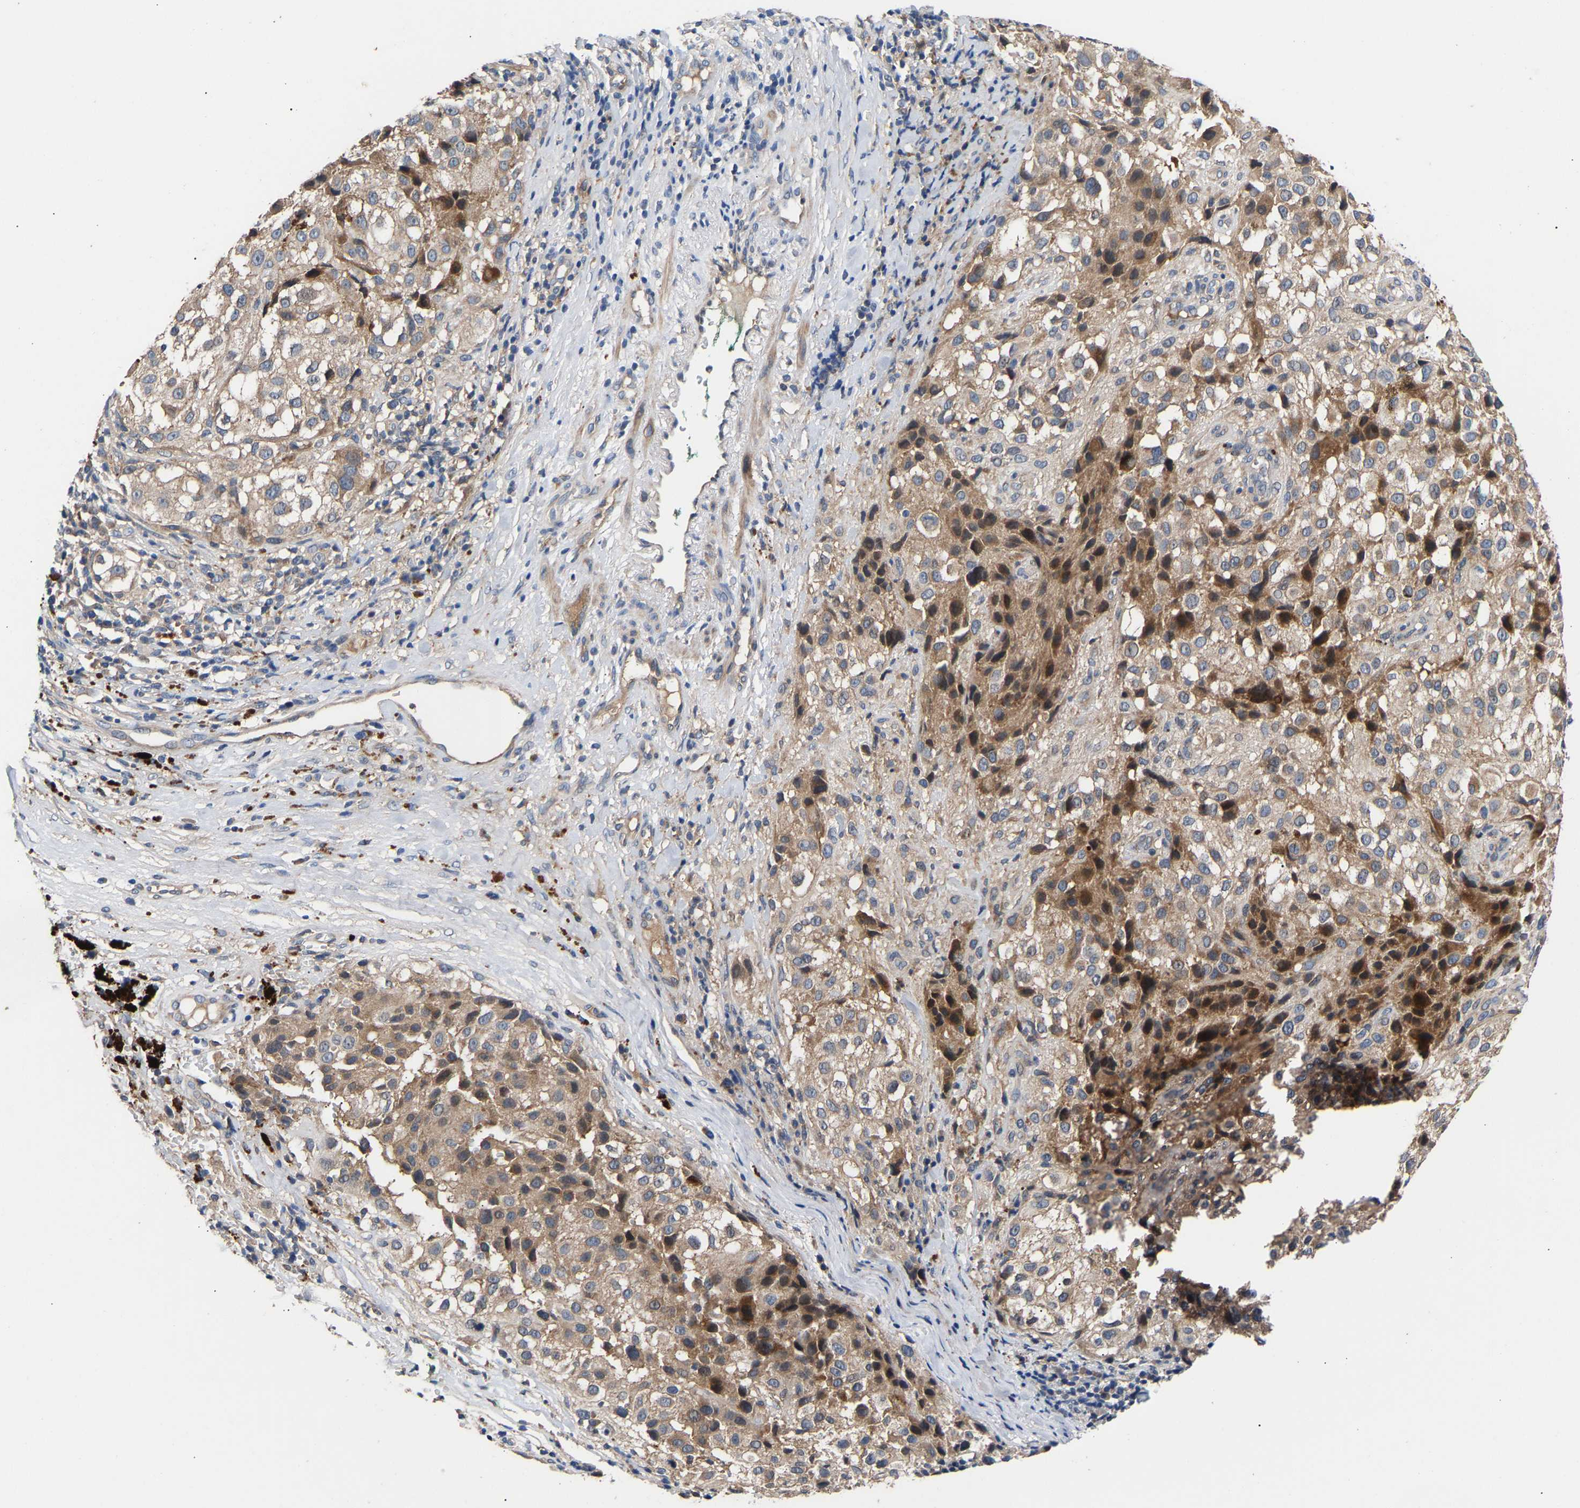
{"staining": {"intensity": "moderate", "quantity": "<25%", "location": "cytoplasmic/membranous"}, "tissue": "melanoma", "cell_type": "Tumor cells", "image_type": "cancer", "snomed": [{"axis": "morphology", "description": "Necrosis, NOS"}, {"axis": "morphology", "description": "Malignant melanoma, NOS"}, {"axis": "topography", "description": "Skin"}], "caption": "DAB (3,3'-diaminobenzidine) immunohistochemical staining of malignant melanoma demonstrates moderate cytoplasmic/membranous protein staining in approximately <25% of tumor cells.", "gene": "KASH5", "patient": {"sex": "female", "age": 87}}